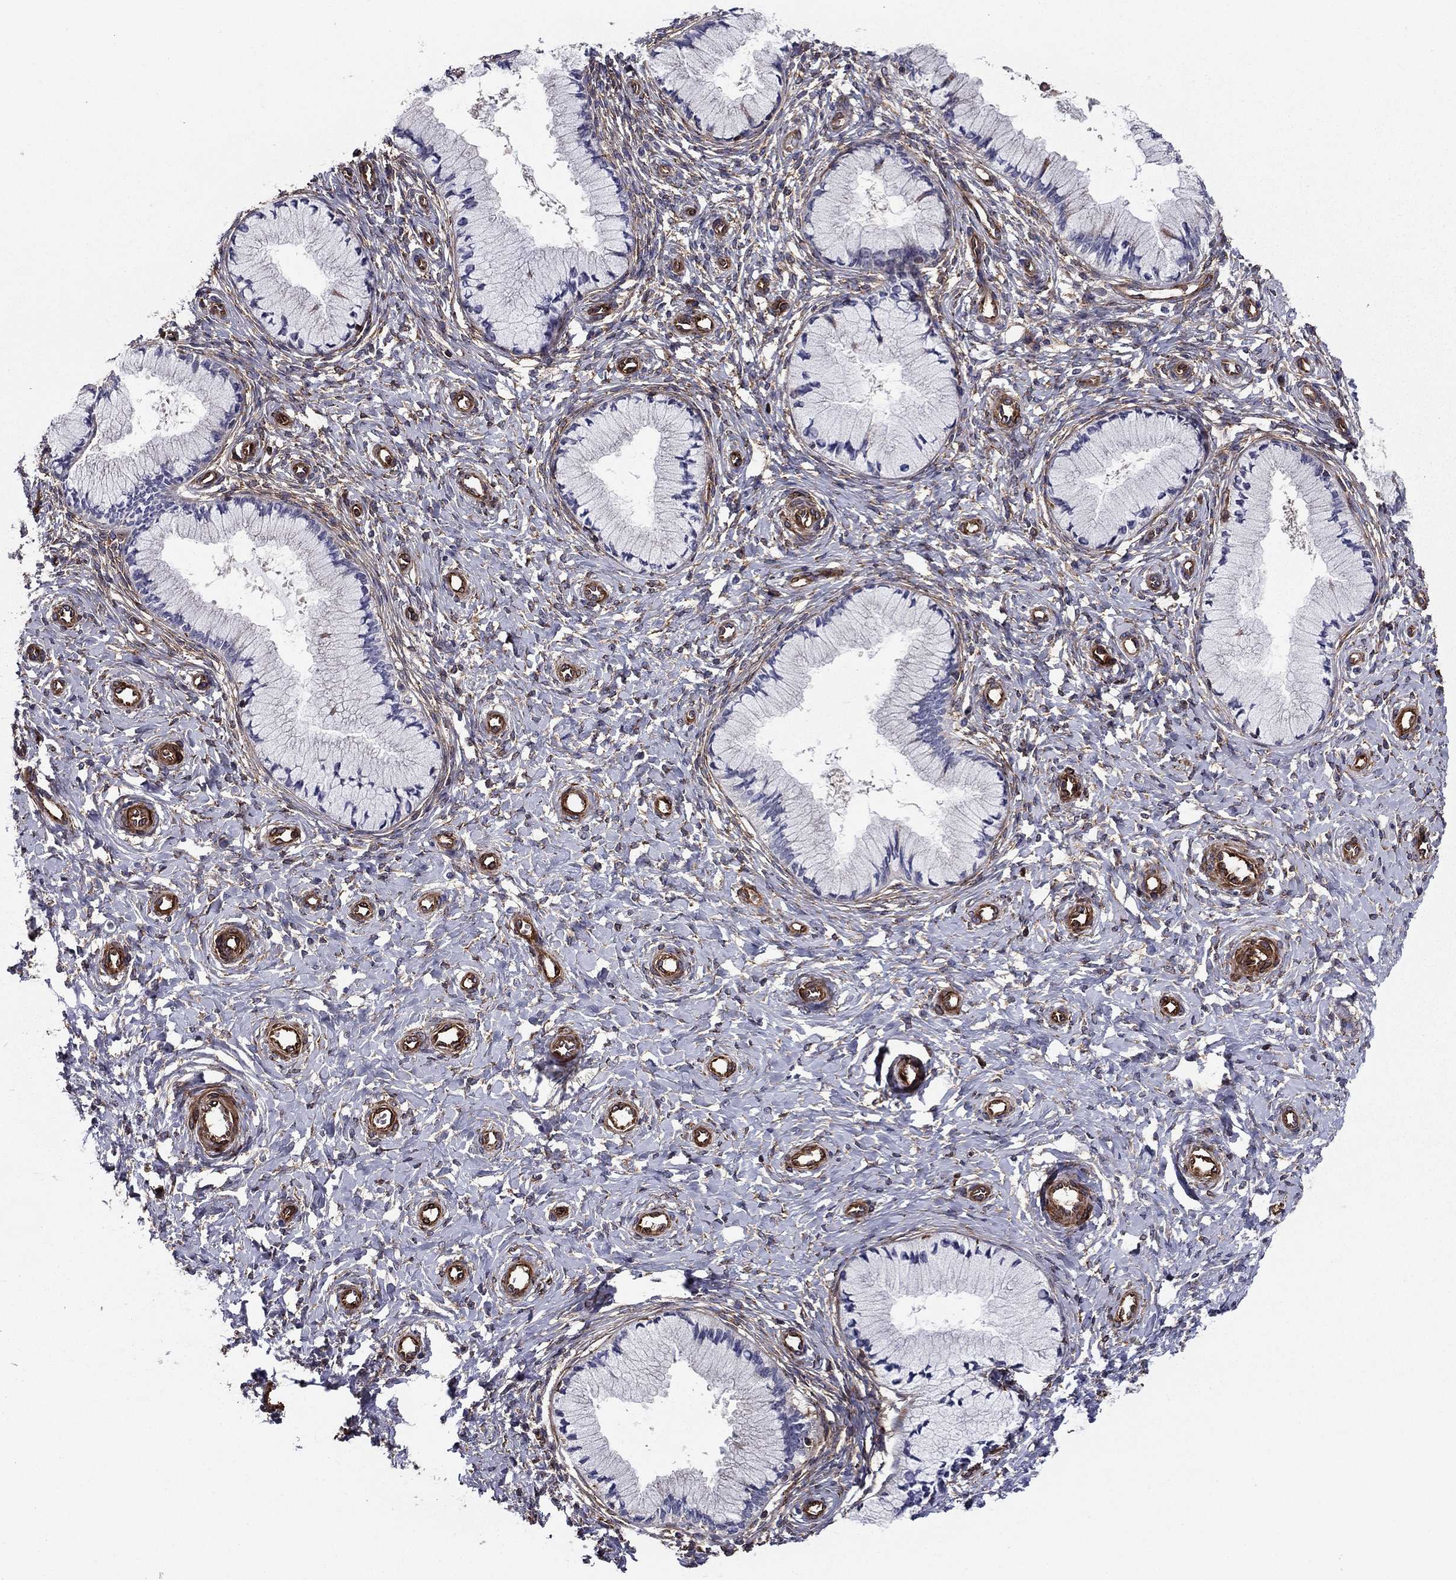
{"staining": {"intensity": "negative", "quantity": "none", "location": "none"}, "tissue": "cervix", "cell_type": "Glandular cells", "image_type": "normal", "snomed": [{"axis": "morphology", "description": "Normal tissue, NOS"}, {"axis": "topography", "description": "Cervix"}], "caption": "A photomicrograph of cervix stained for a protein exhibits no brown staining in glandular cells. (DAB IHC with hematoxylin counter stain).", "gene": "EHBP1L1", "patient": {"sex": "female", "age": 37}}